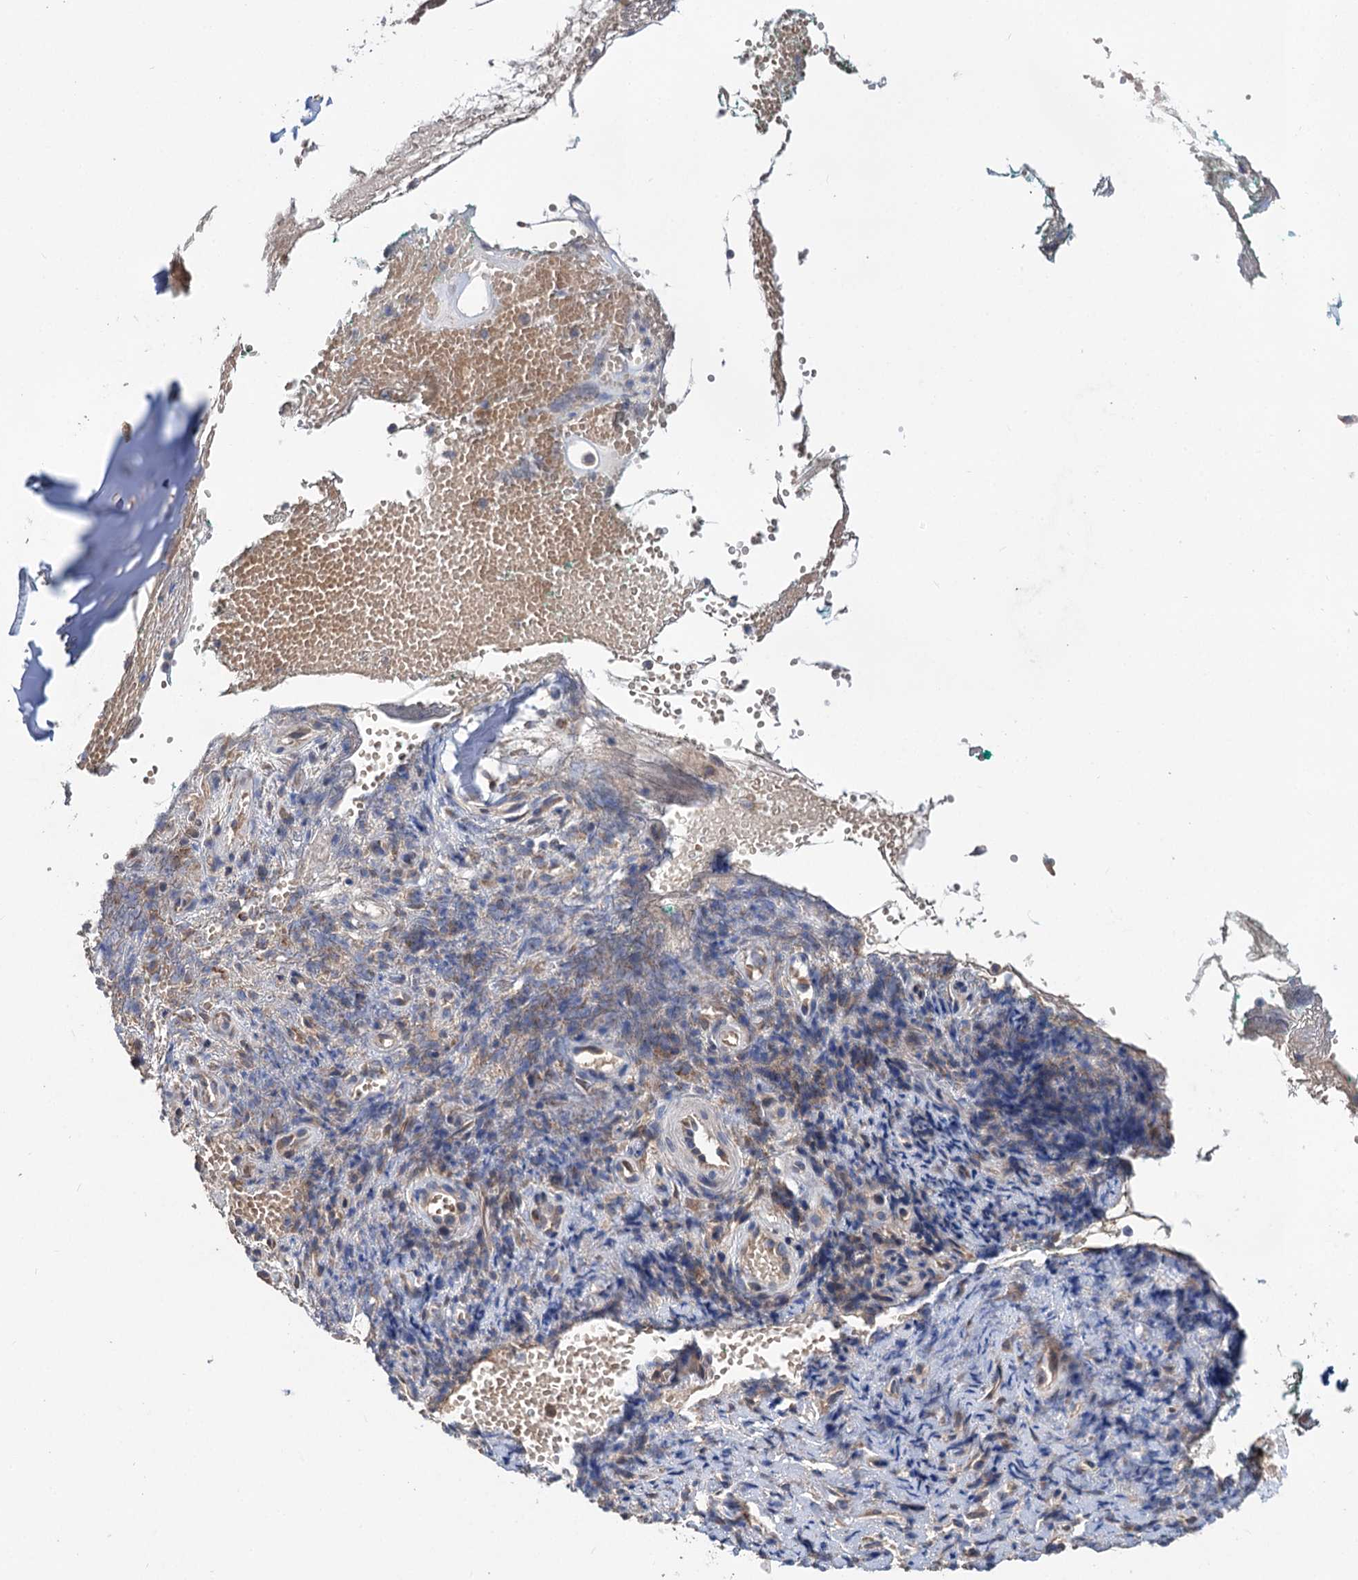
{"staining": {"intensity": "moderate", "quantity": "25%-75%", "location": "nuclear"}, "tissue": "adipose tissue", "cell_type": "Adipocytes", "image_type": "normal", "snomed": [{"axis": "morphology", "description": "Normal tissue, NOS"}, {"axis": "morphology", "description": "Basal cell carcinoma"}, {"axis": "topography", "description": "Cartilage tissue"}, {"axis": "topography", "description": "Nasopharynx"}, {"axis": "topography", "description": "Oral tissue"}], "caption": "Moderate nuclear protein expression is identified in about 25%-75% of adipocytes in adipose tissue. (DAB (3,3'-diaminobenzidine) = brown stain, brightfield microscopy at high magnification).", "gene": "CLPB", "patient": {"sex": "female", "age": 77}}